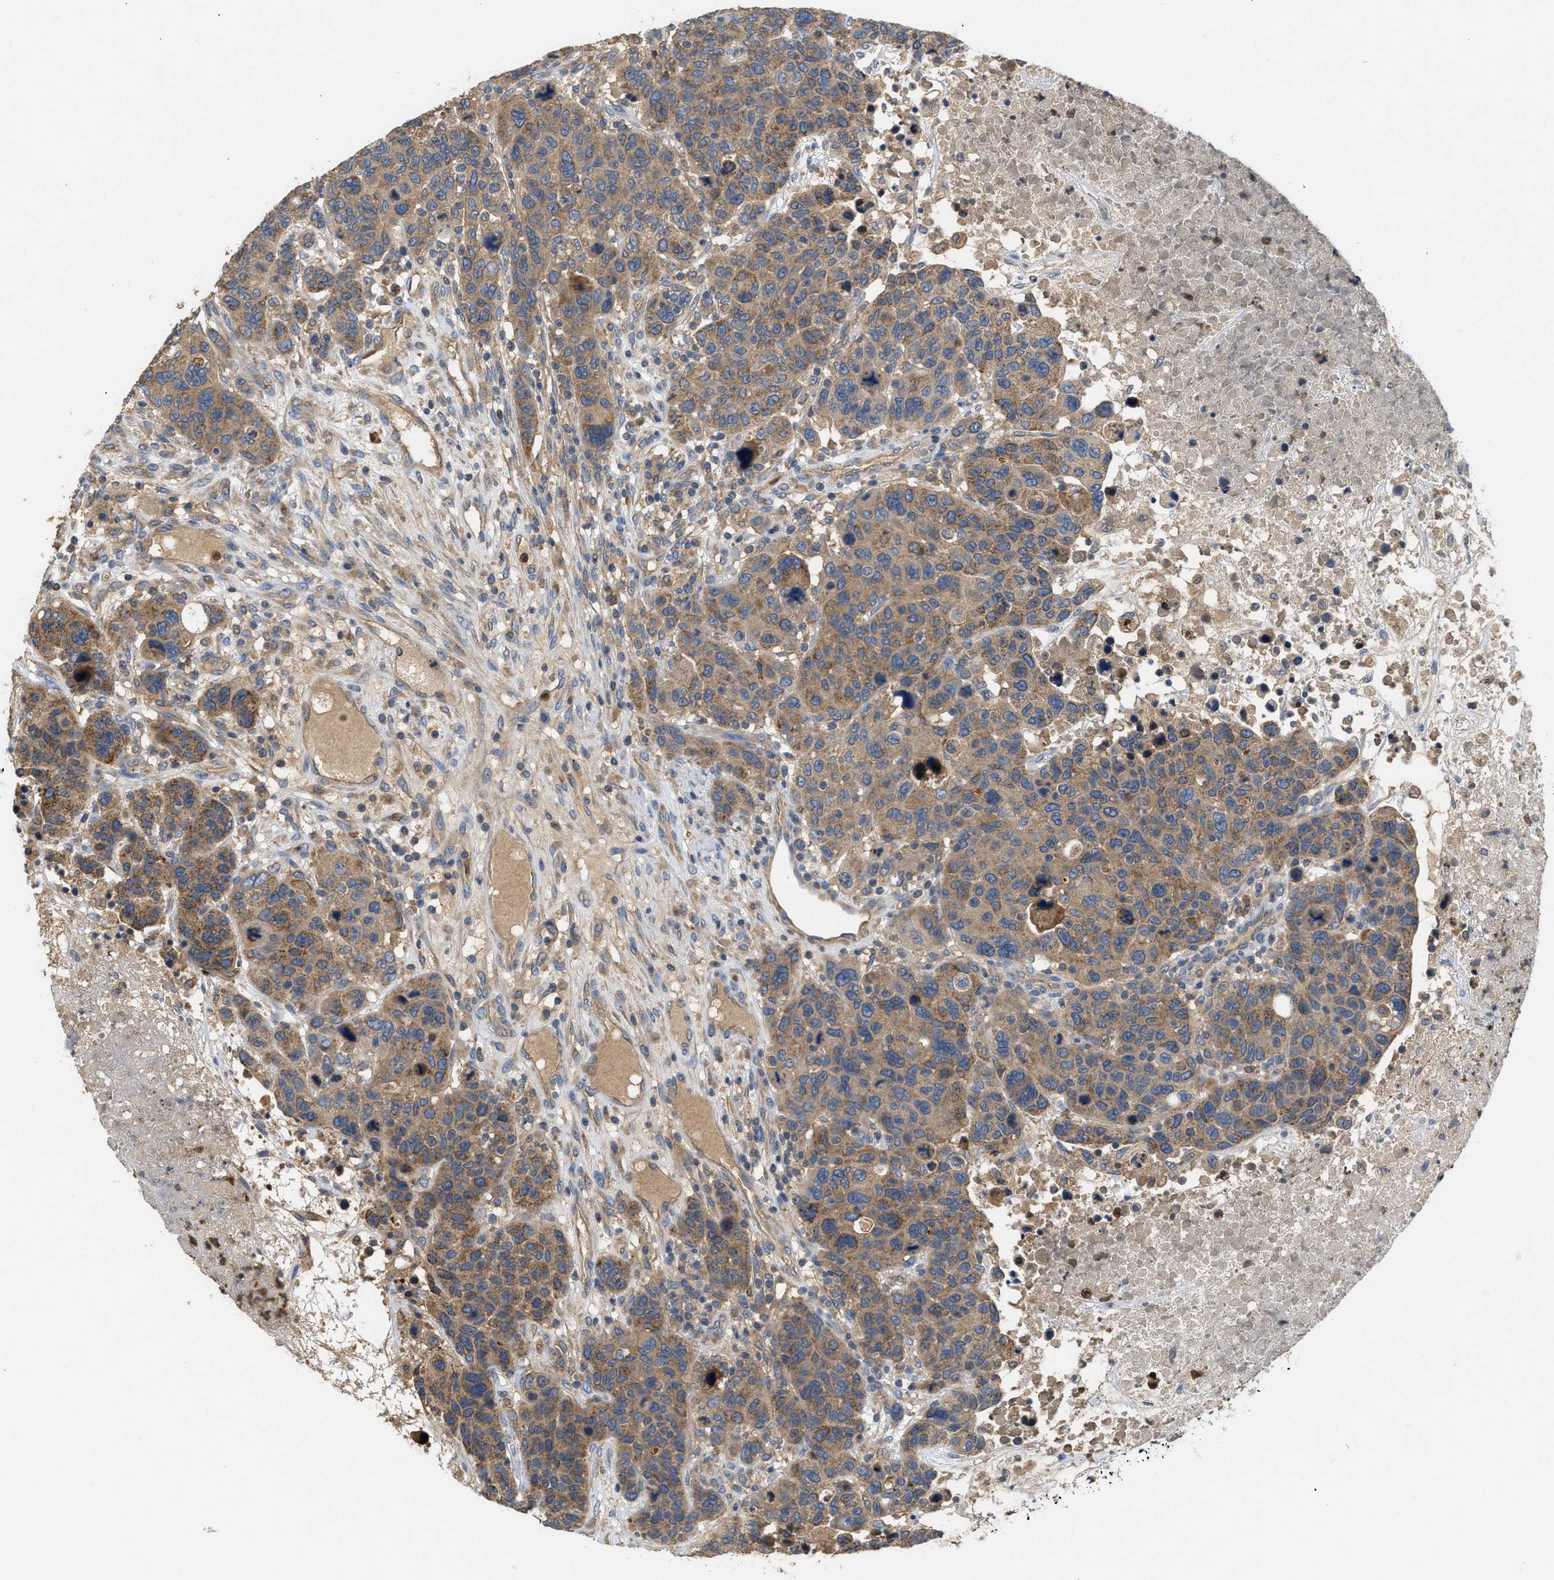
{"staining": {"intensity": "moderate", "quantity": ">75%", "location": "cytoplasmic/membranous"}, "tissue": "breast cancer", "cell_type": "Tumor cells", "image_type": "cancer", "snomed": [{"axis": "morphology", "description": "Duct carcinoma"}, {"axis": "topography", "description": "Breast"}], "caption": "IHC staining of infiltrating ductal carcinoma (breast), which shows medium levels of moderate cytoplasmic/membranous staining in about >75% of tumor cells indicating moderate cytoplasmic/membranous protein staining. The staining was performed using DAB (brown) for protein detection and nuclei were counterstained in hematoxylin (blue).", "gene": "RNF216", "patient": {"sex": "female", "age": 37}}